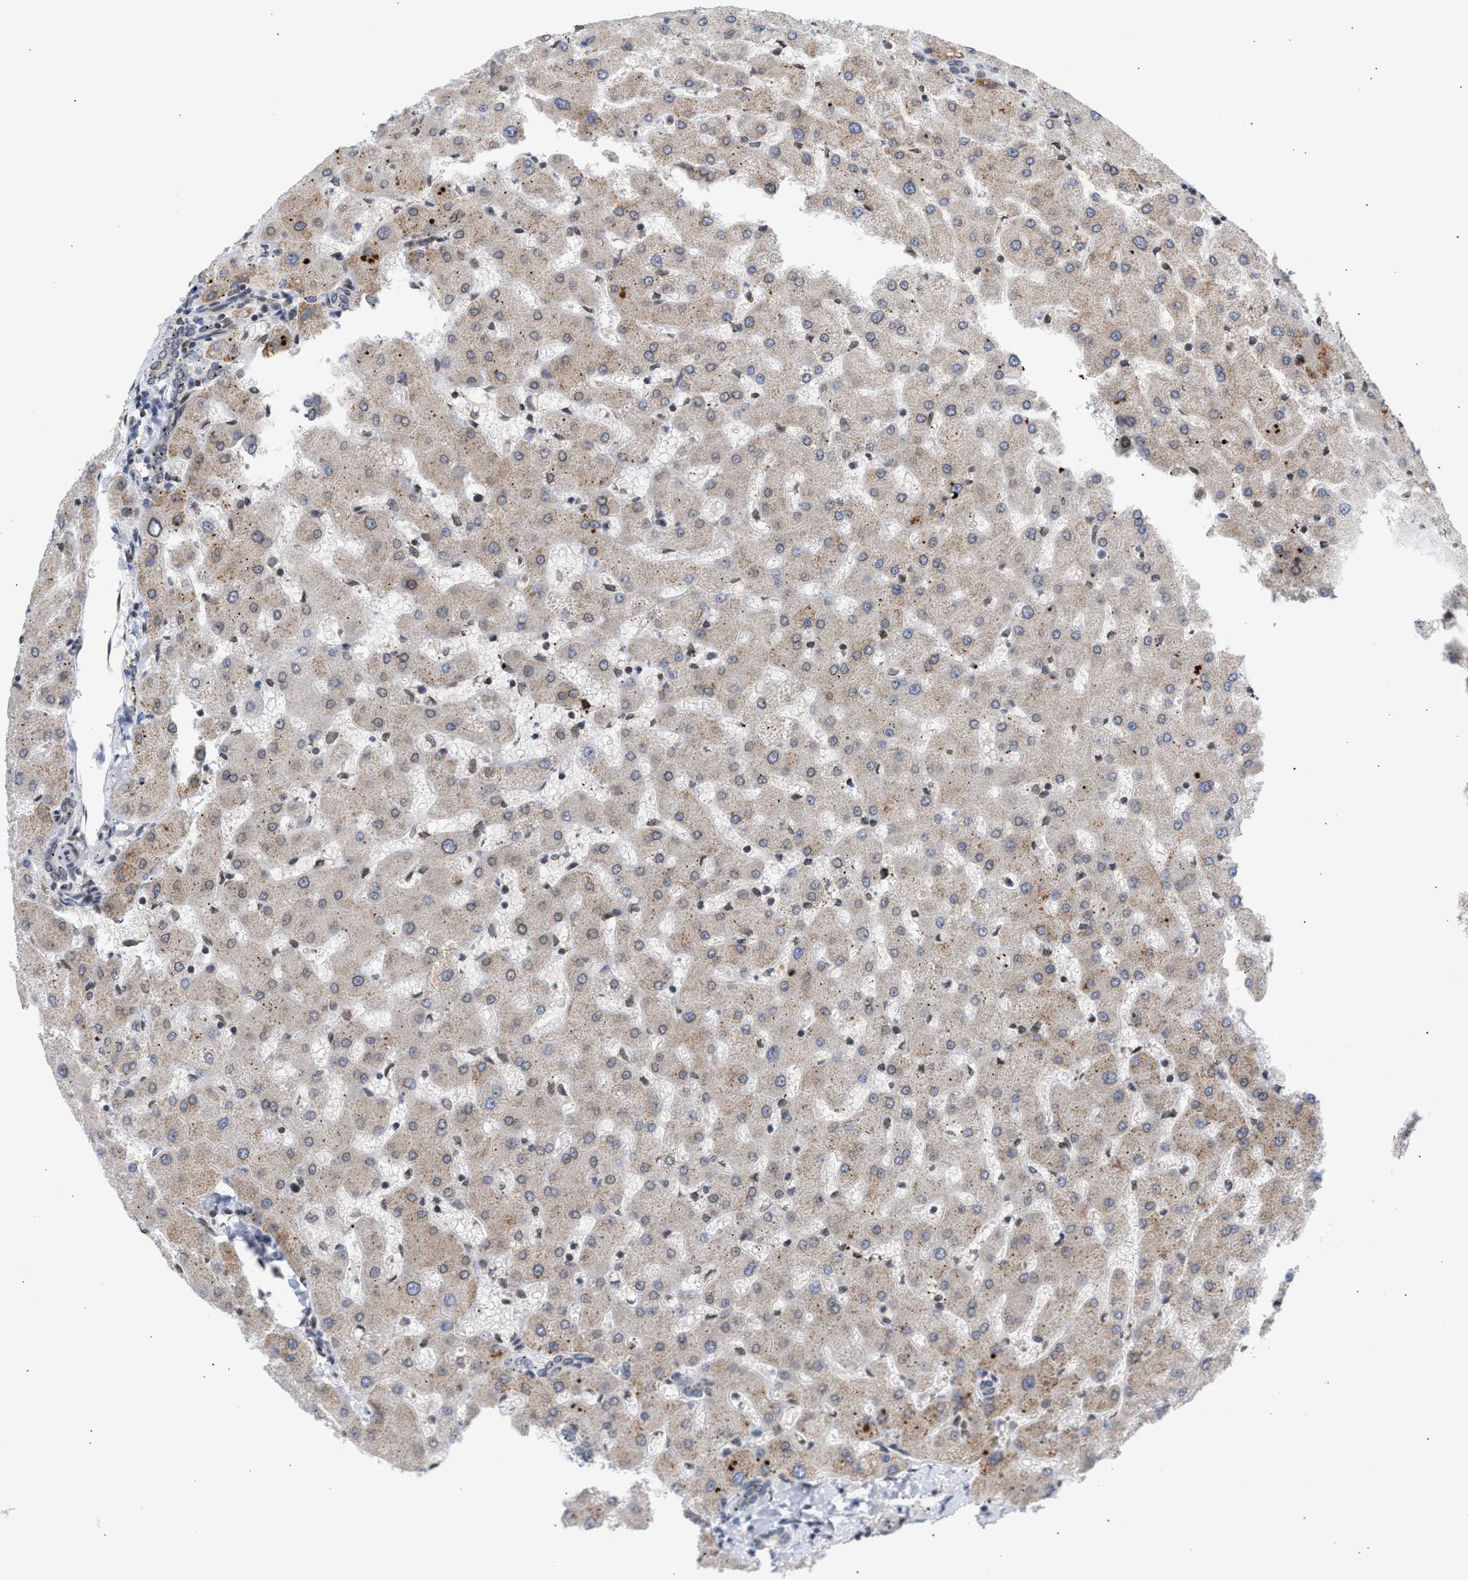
{"staining": {"intensity": "weak", "quantity": "25%-75%", "location": "cytoplasmic/membranous"}, "tissue": "liver", "cell_type": "Cholangiocytes", "image_type": "normal", "snomed": [{"axis": "morphology", "description": "Normal tissue, NOS"}, {"axis": "topography", "description": "Liver"}], "caption": "Protein staining of unremarkable liver exhibits weak cytoplasmic/membranous staining in about 25%-75% of cholangiocytes.", "gene": "NUP62", "patient": {"sex": "female", "age": 63}}